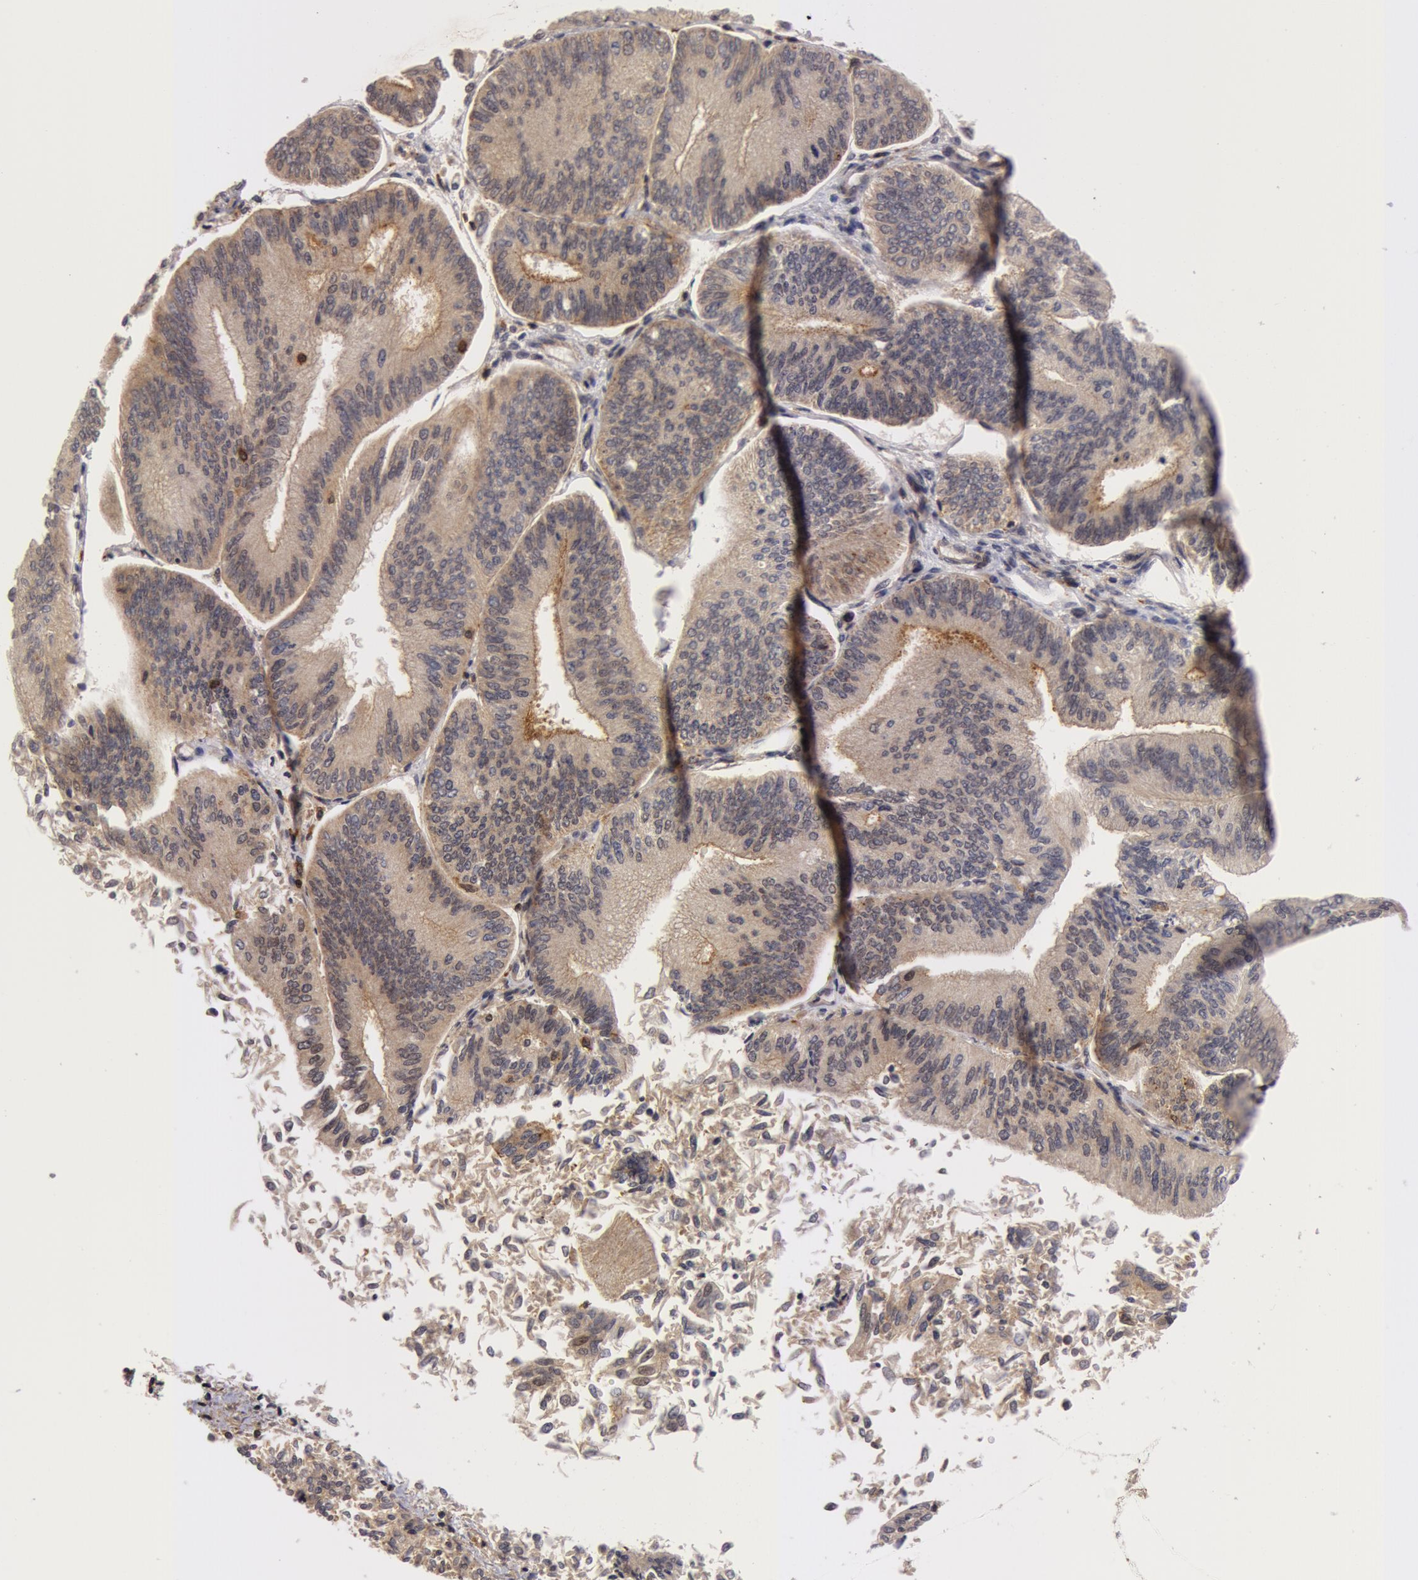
{"staining": {"intensity": "negative", "quantity": "none", "location": "none"}, "tissue": "endometrial cancer", "cell_type": "Tumor cells", "image_type": "cancer", "snomed": [{"axis": "morphology", "description": "Adenocarcinoma, NOS"}, {"axis": "topography", "description": "Endometrium"}], "caption": "Human endometrial cancer stained for a protein using IHC shows no staining in tumor cells.", "gene": "ZNF350", "patient": {"sex": "female", "age": 55}}